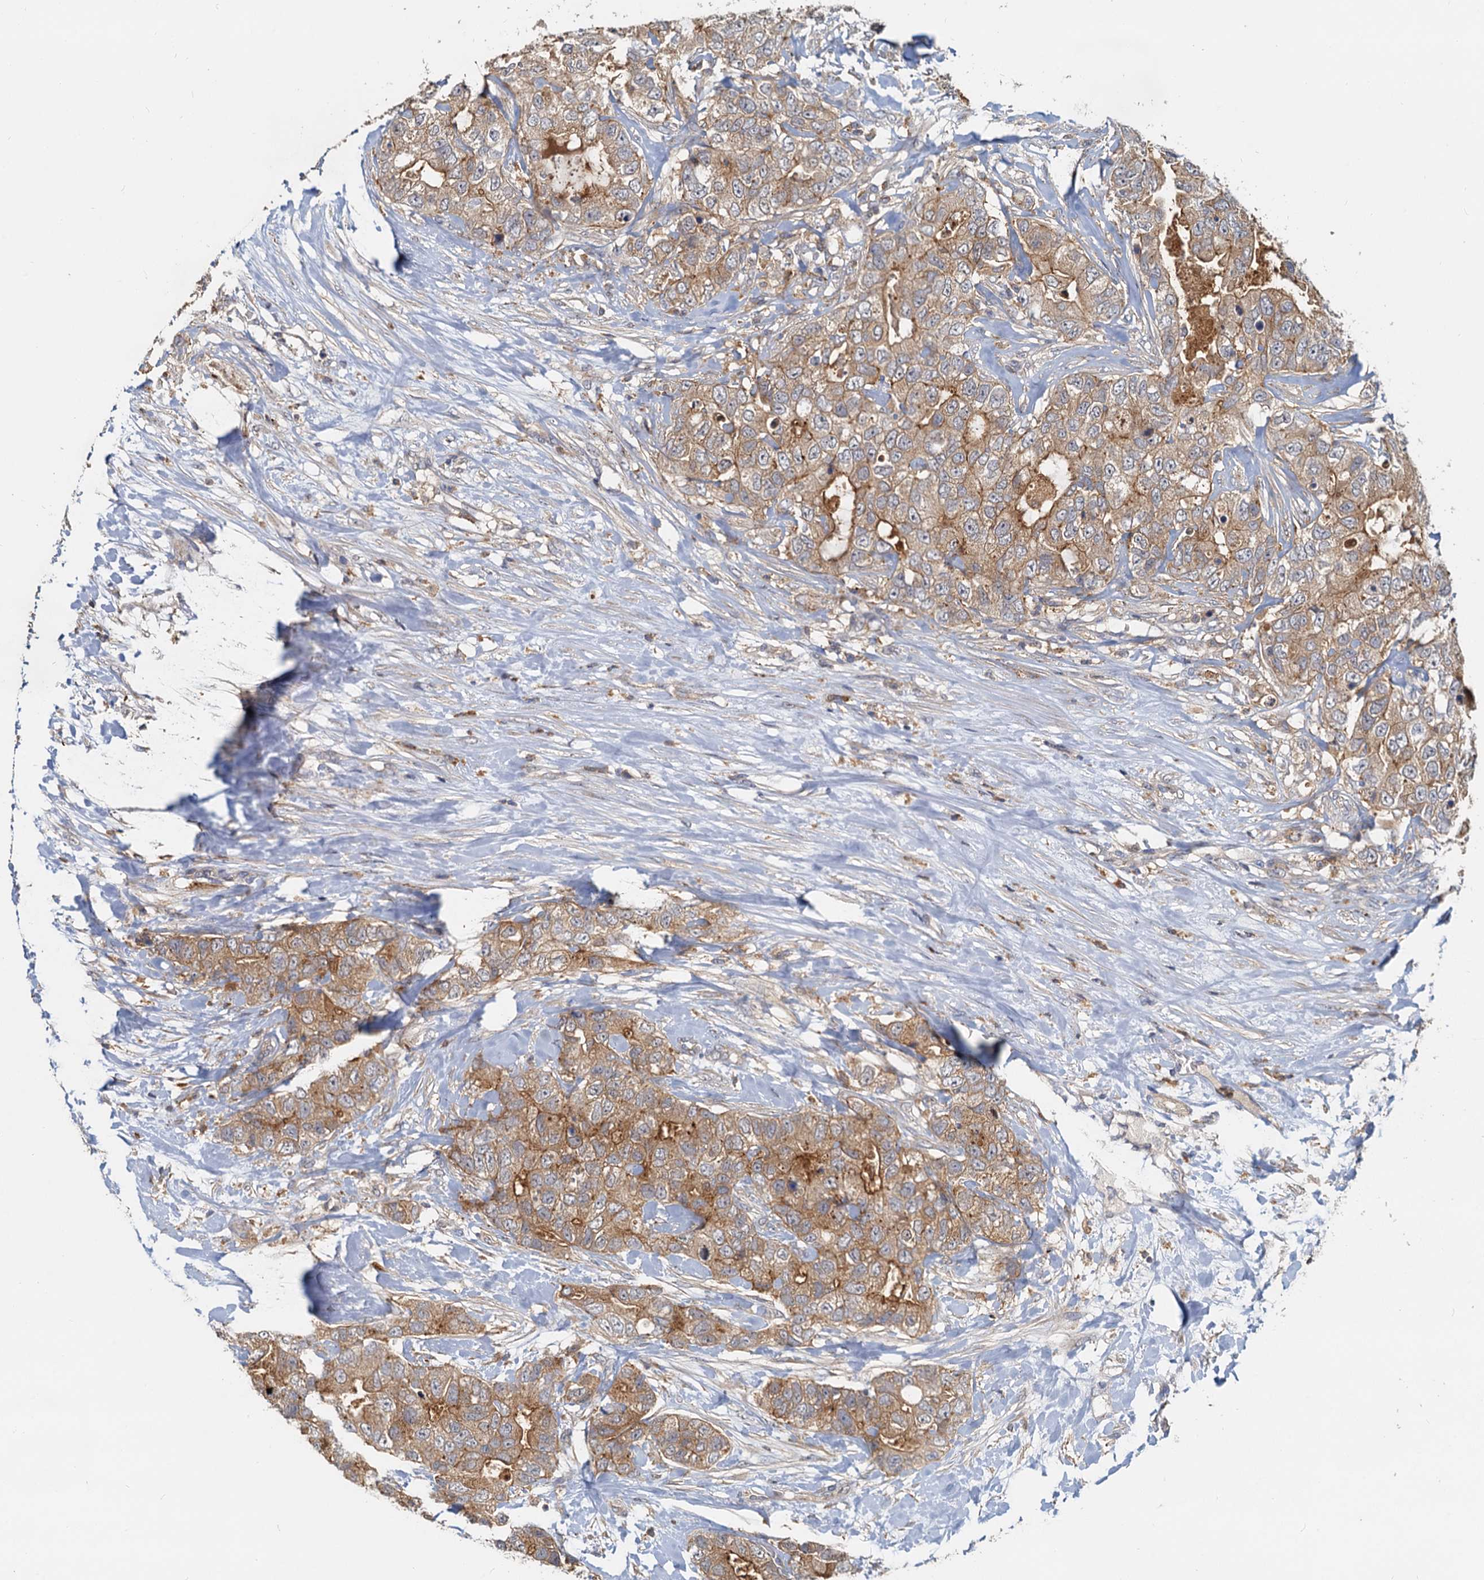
{"staining": {"intensity": "moderate", "quantity": ">75%", "location": "cytoplasmic/membranous"}, "tissue": "breast cancer", "cell_type": "Tumor cells", "image_type": "cancer", "snomed": [{"axis": "morphology", "description": "Duct carcinoma"}, {"axis": "topography", "description": "Breast"}], "caption": "Immunohistochemistry (DAB (3,3'-diaminobenzidine)) staining of human breast cancer (infiltrating ductal carcinoma) reveals moderate cytoplasmic/membranous protein positivity in about >75% of tumor cells.", "gene": "TOLLIP", "patient": {"sex": "female", "age": 62}}